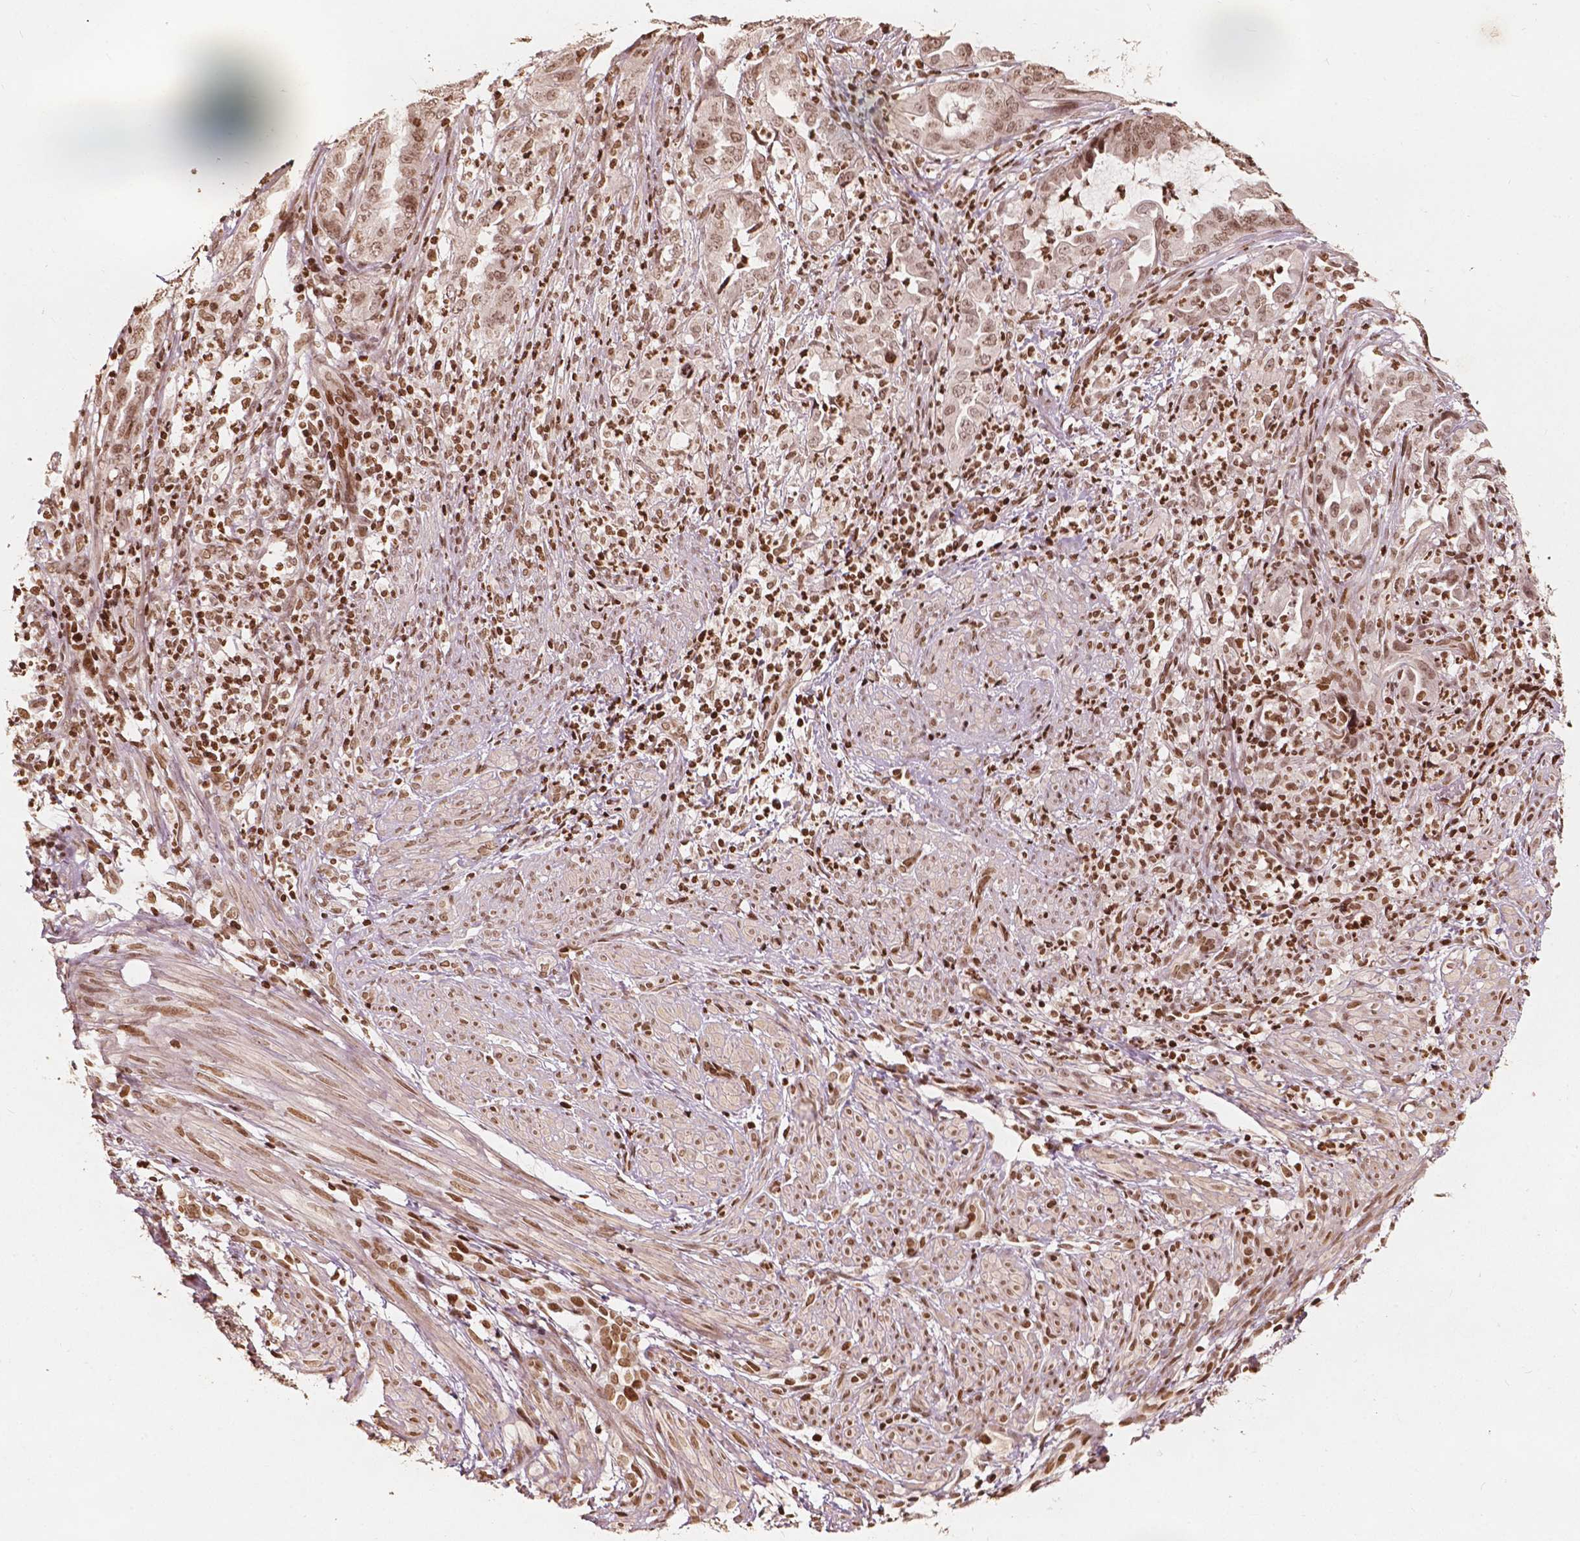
{"staining": {"intensity": "moderate", "quantity": ">75%", "location": "nuclear"}, "tissue": "endometrial cancer", "cell_type": "Tumor cells", "image_type": "cancer", "snomed": [{"axis": "morphology", "description": "Adenocarcinoma, NOS"}, {"axis": "topography", "description": "Endometrium"}], "caption": "This photomicrograph shows immunohistochemistry (IHC) staining of endometrial adenocarcinoma, with medium moderate nuclear positivity in approximately >75% of tumor cells.", "gene": "H3C14", "patient": {"sex": "female", "age": 51}}